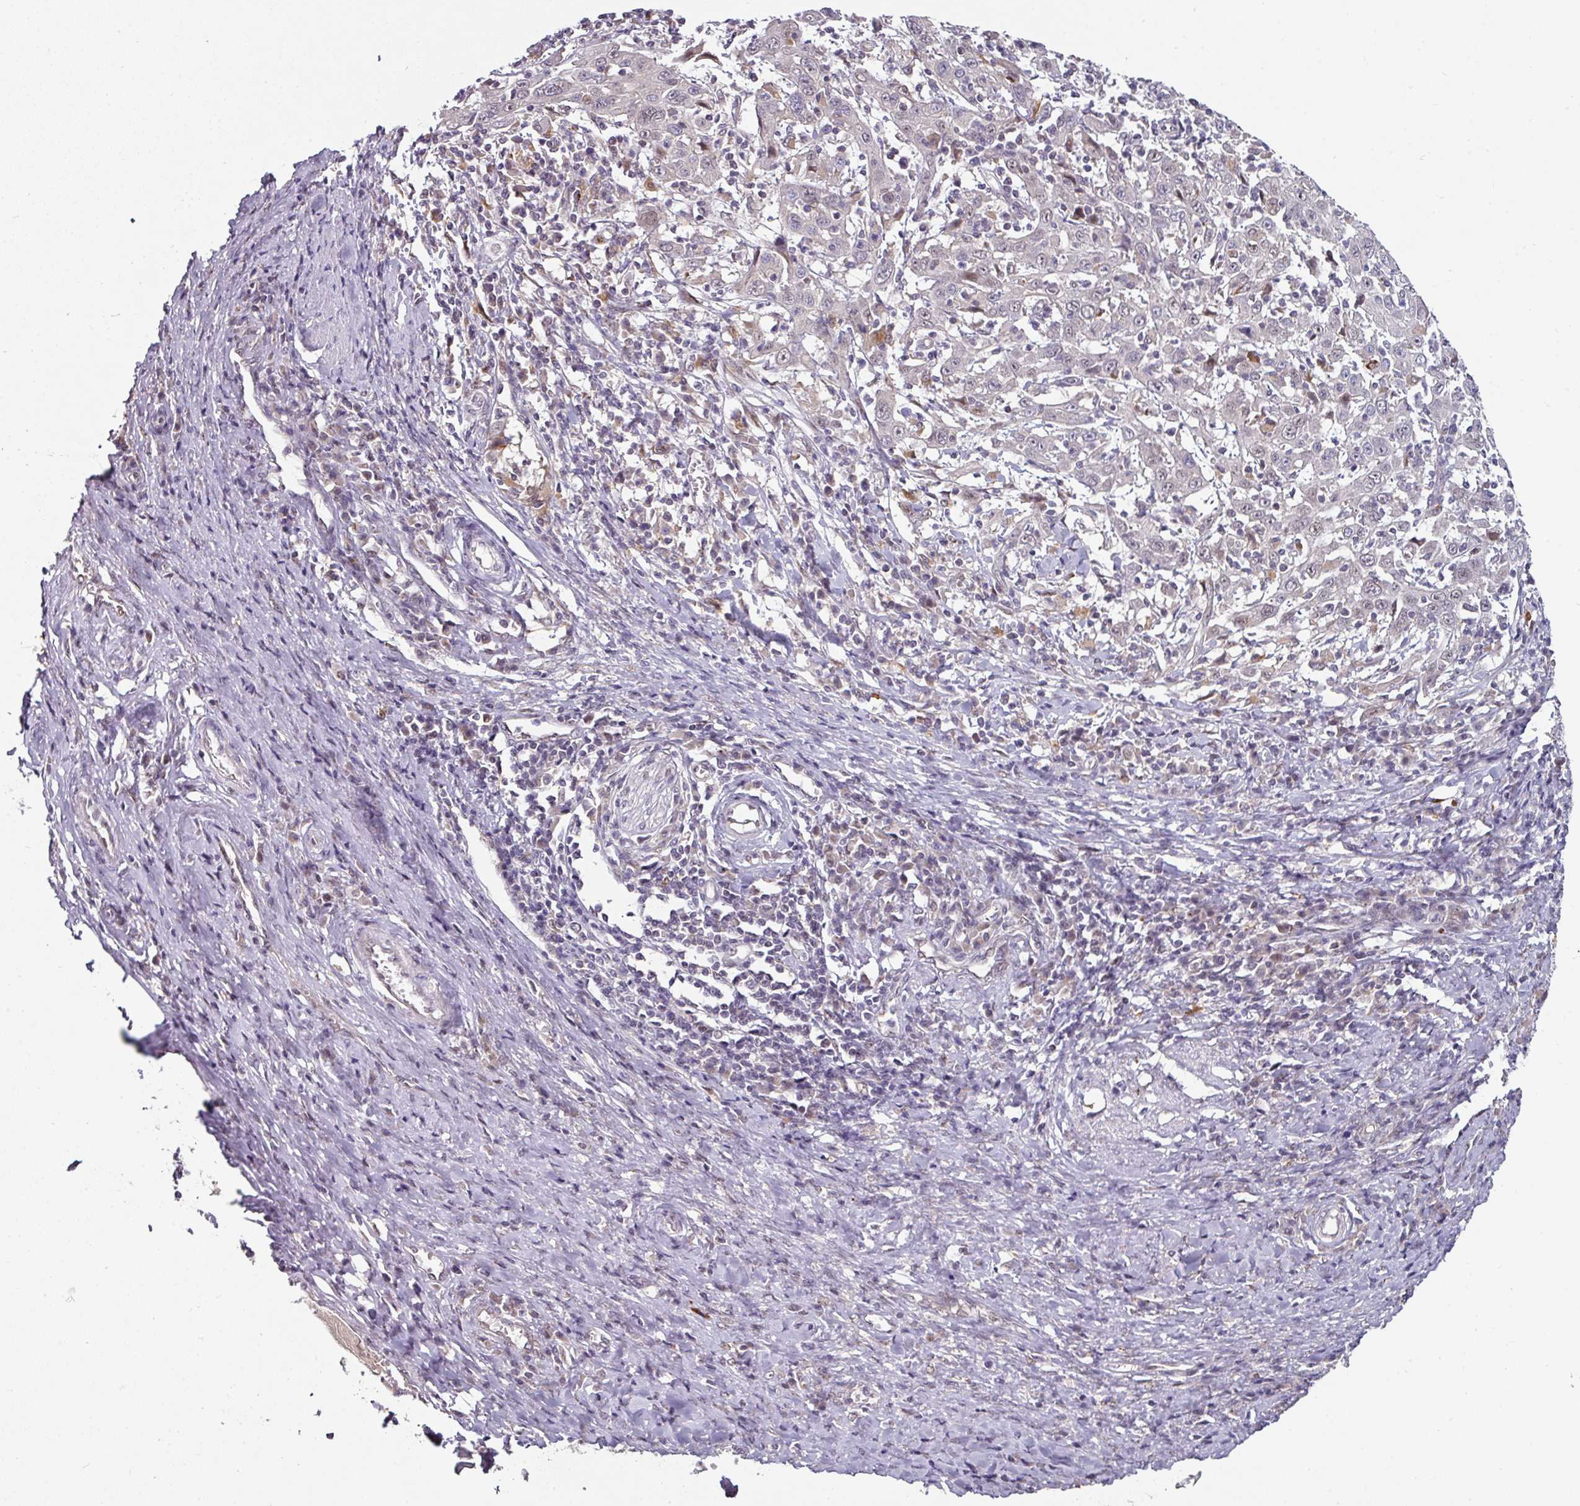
{"staining": {"intensity": "negative", "quantity": "none", "location": "none"}, "tissue": "cervical cancer", "cell_type": "Tumor cells", "image_type": "cancer", "snomed": [{"axis": "morphology", "description": "Squamous cell carcinoma, NOS"}, {"axis": "topography", "description": "Cervix"}], "caption": "Immunohistochemical staining of cervical squamous cell carcinoma displays no significant expression in tumor cells. (Brightfield microscopy of DAB IHC at high magnification).", "gene": "SWSAP1", "patient": {"sex": "female", "age": 46}}